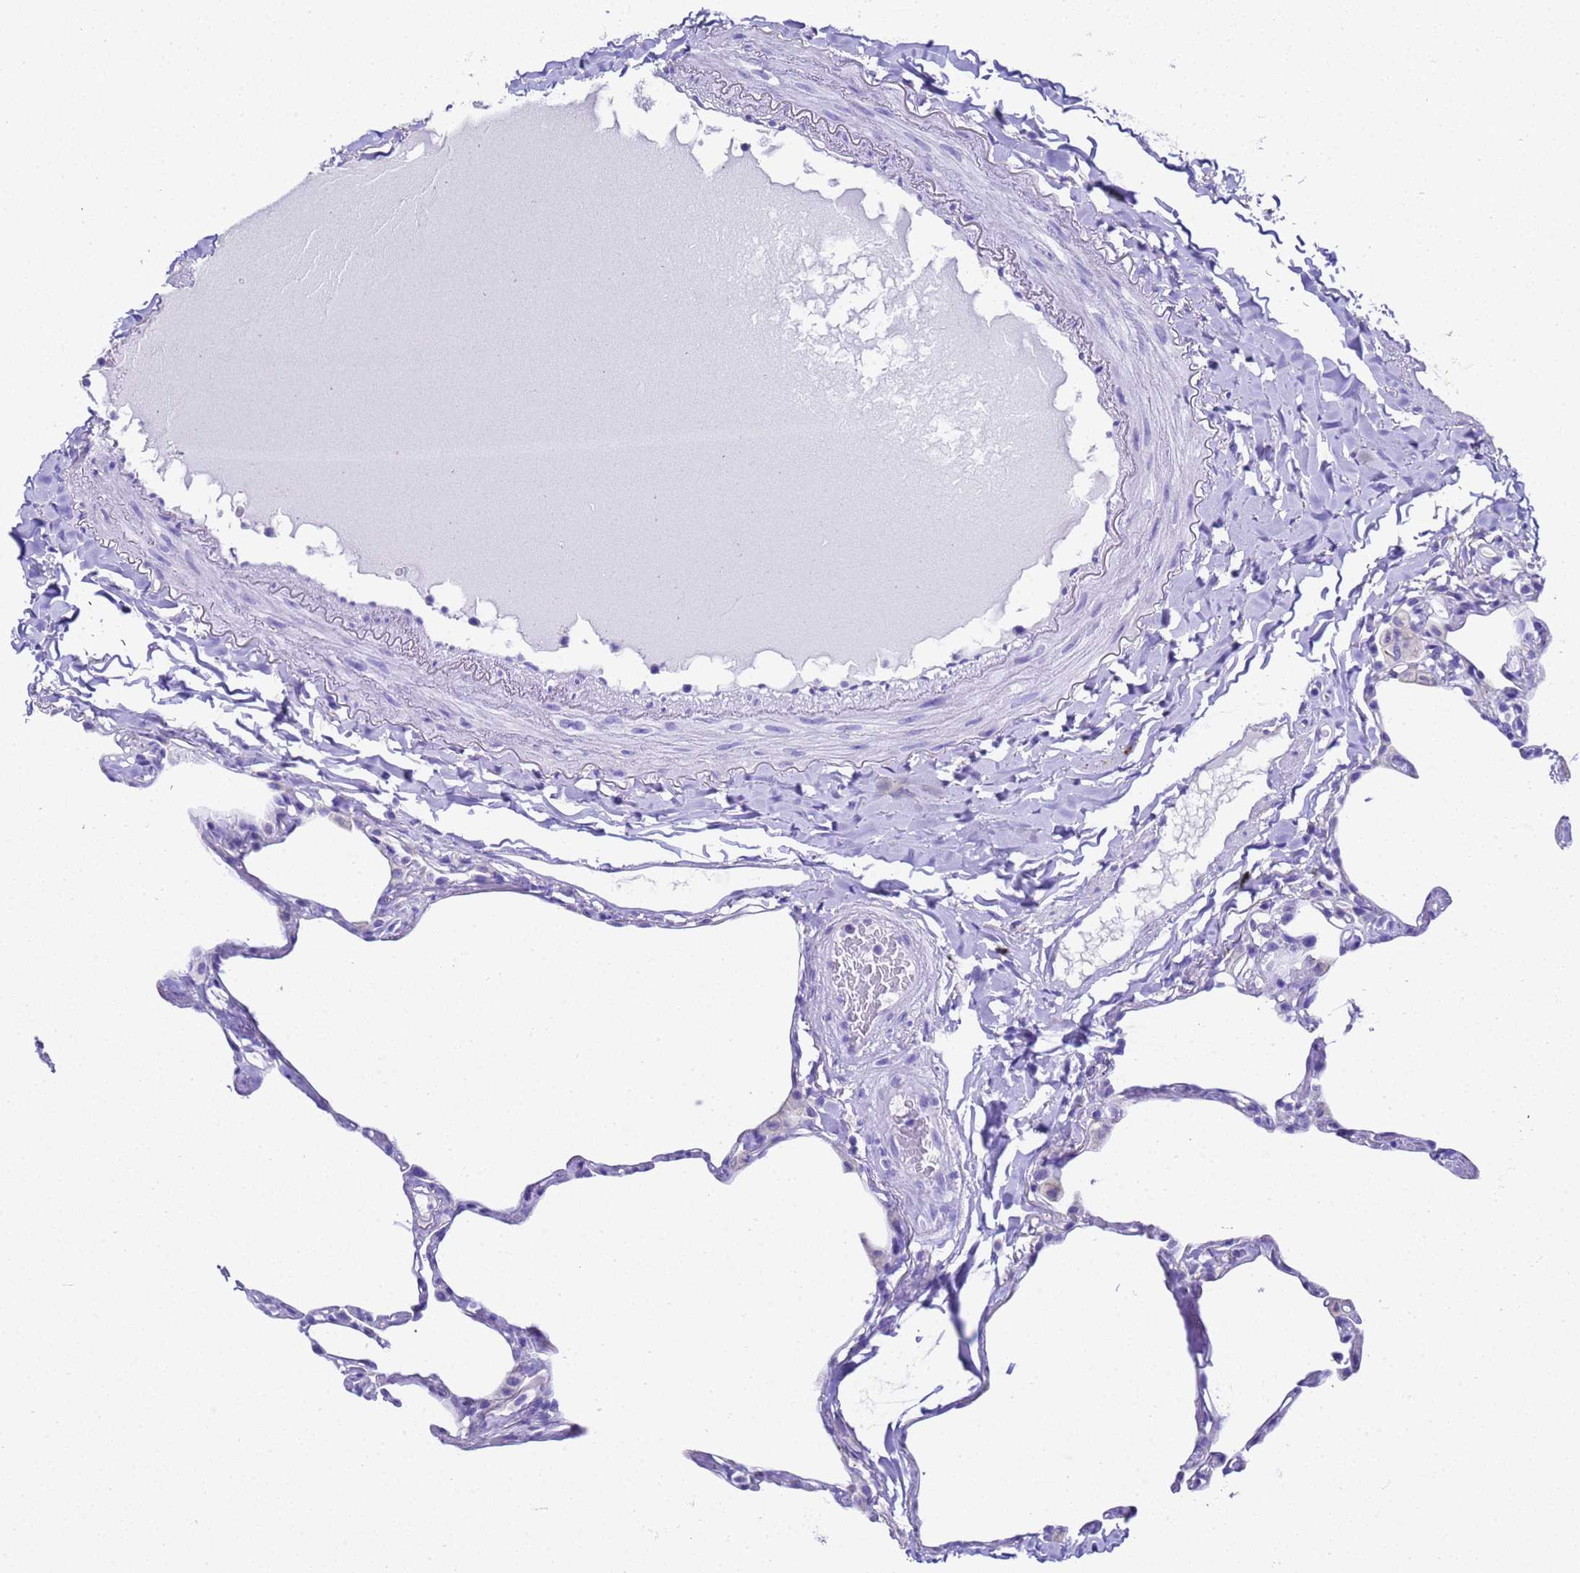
{"staining": {"intensity": "negative", "quantity": "none", "location": "none"}, "tissue": "lung", "cell_type": "Alveolar cells", "image_type": "normal", "snomed": [{"axis": "morphology", "description": "Normal tissue, NOS"}, {"axis": "topography", "description": "Lung"}], "caption": "Alveolar cells are negative for protein expression in unremarkable human lung.", "gene": "FAM72A", "patient": {"sex": "male", "age": 65}}